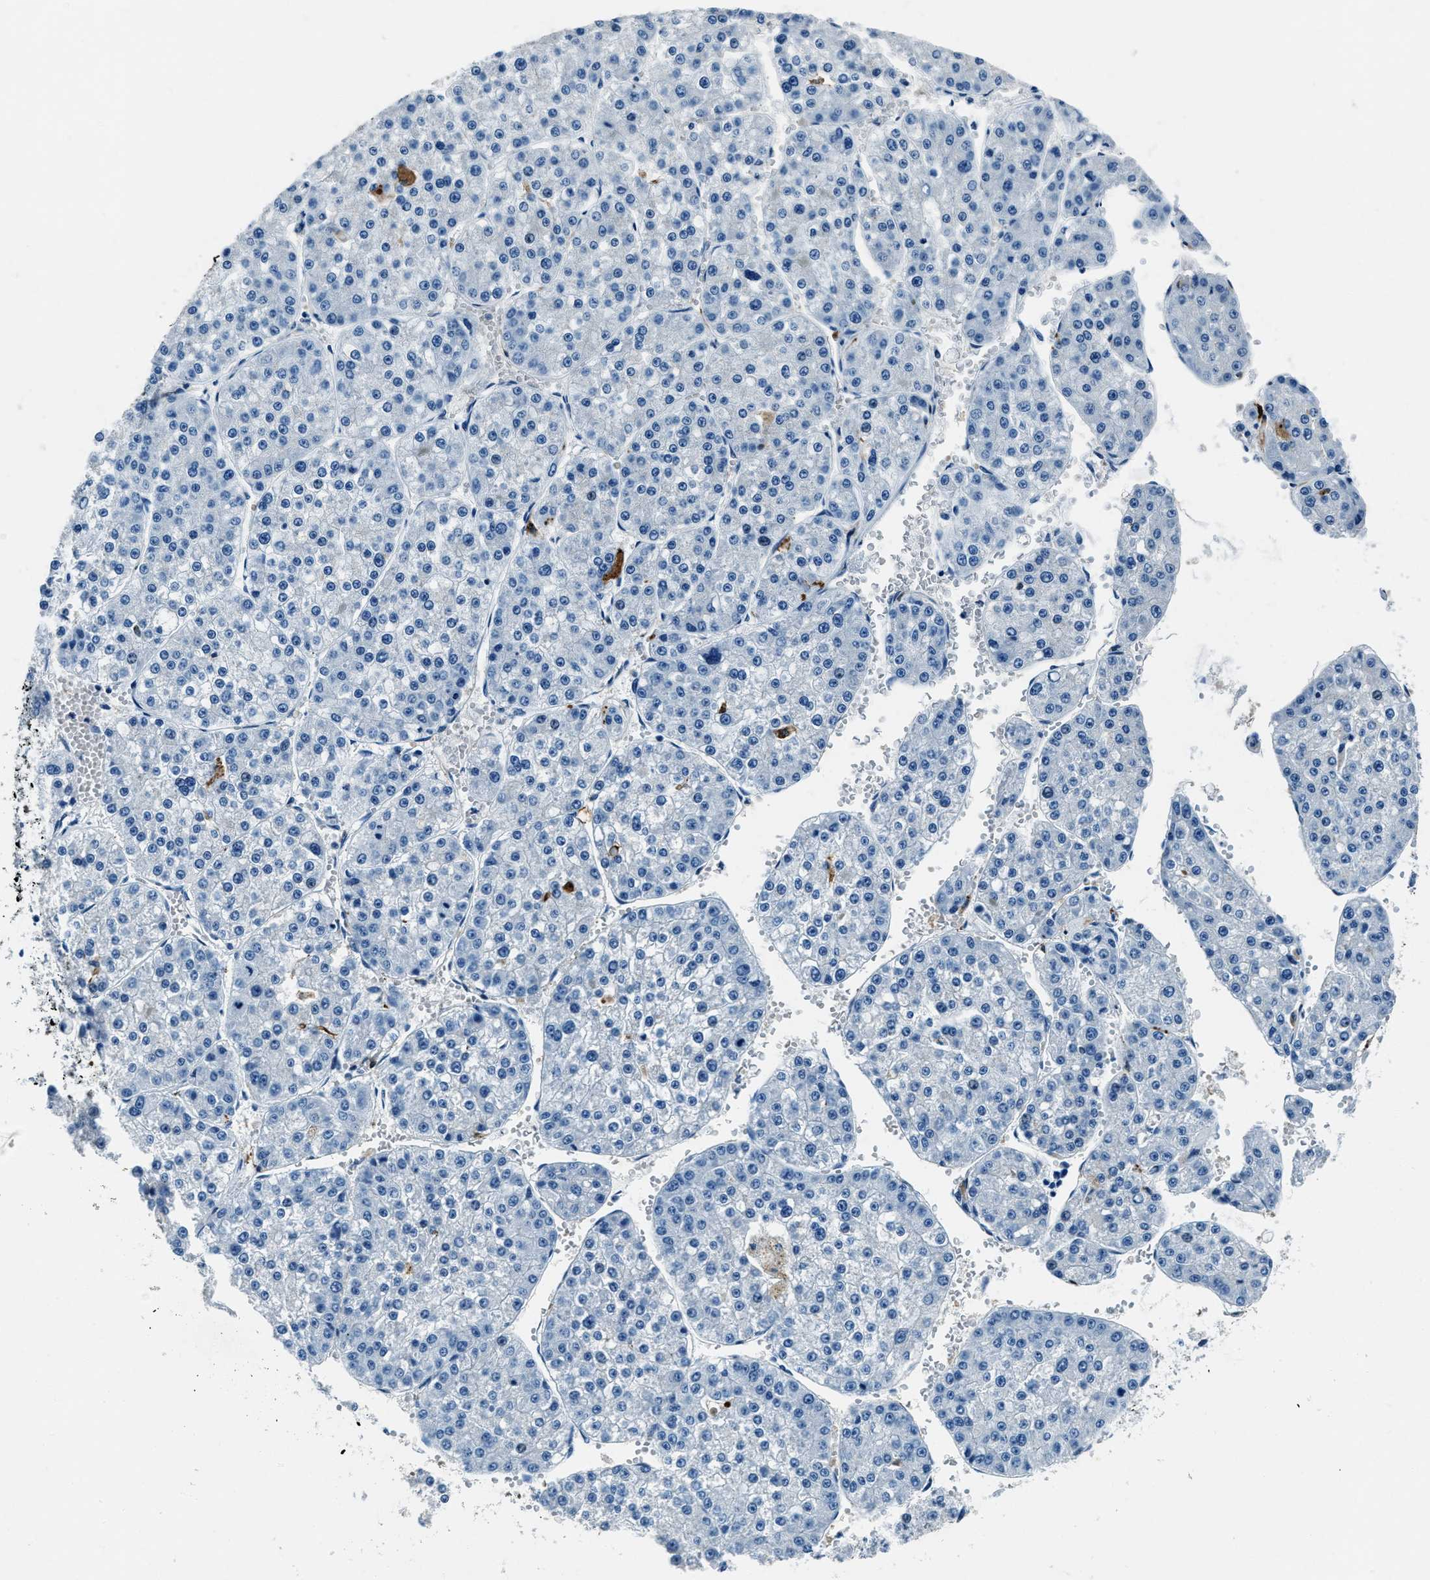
{"staining": {"intensity": "negative", "quantity": "none", "location": "none"}, "tissue": "liver cancer", "cell_type": "Tumor cells", "image_type": "cancer", "snomed": [{"axis": "morphology", "description": "Carcinoma, Hepatocellular, NOS"}, {"axis": "topography", "description": "Liver"}], "caption": "The IHC micrograph has no significant staining in tumor cells of liver cancer (hepatocellular carcinoma) tissue.", "gene": "PTPDC1", "patient": {"sex": "female", "age": 73}}